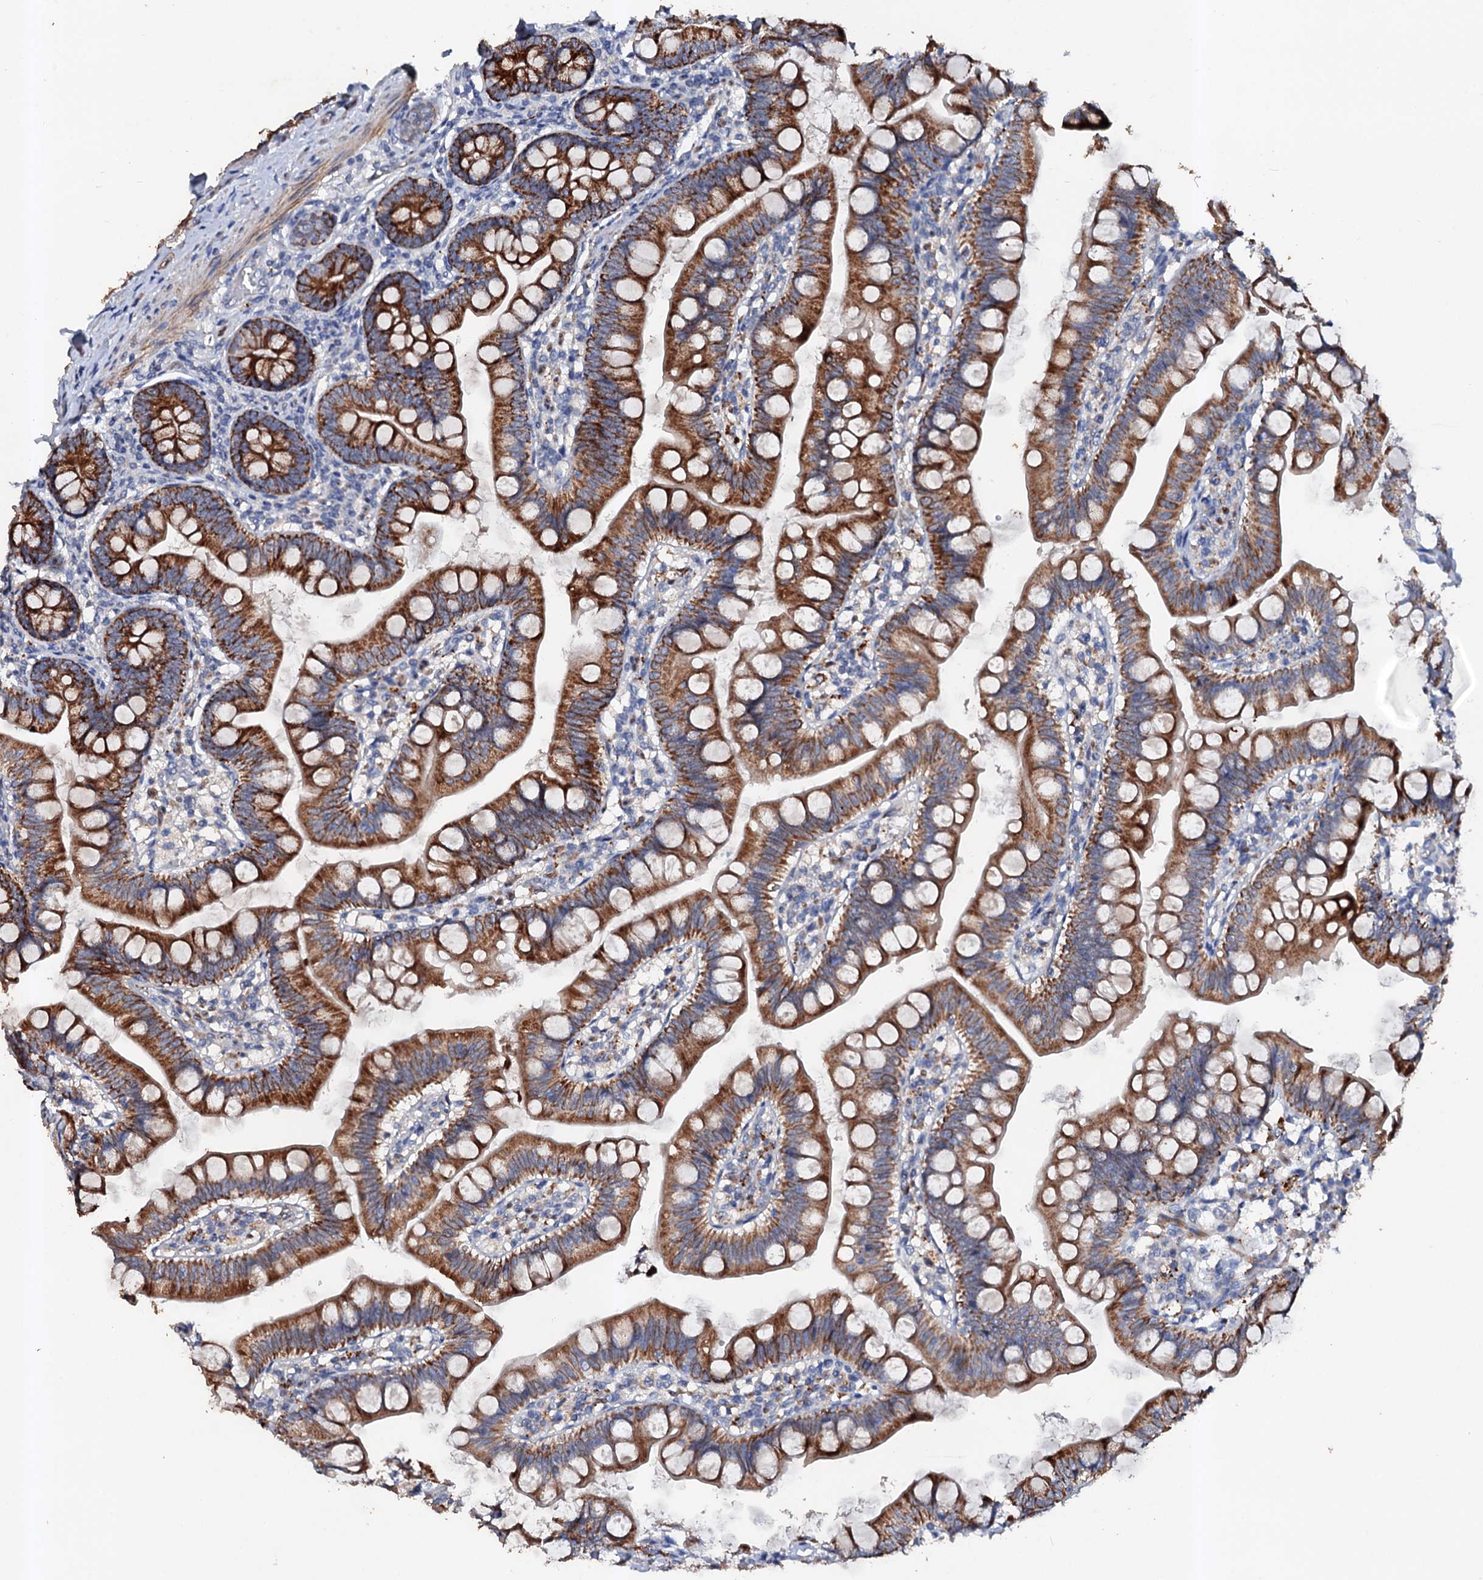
{"staining": {"intensity": "strong", "quantity": ">75%", "location": "cytoplasmic/membranous"}, "tissue": "small intestine", "cell_type": "Glandular cells", "image_type": "normal", "snomed": [{"axis": "morphology", "description": "Normal tissue, NOS"}, {"axis": "topography", "description": "Small intestine"}], "caption": "A high-resolution photomicrograph shows immunohistochemistry (IHC) staining of normal small intestine, which reveals strong cytoplasmic/membranous expression in about >75% of glandular cells.", "gene": "VPS36", "patient": {"sex": "male", "age": 7}}